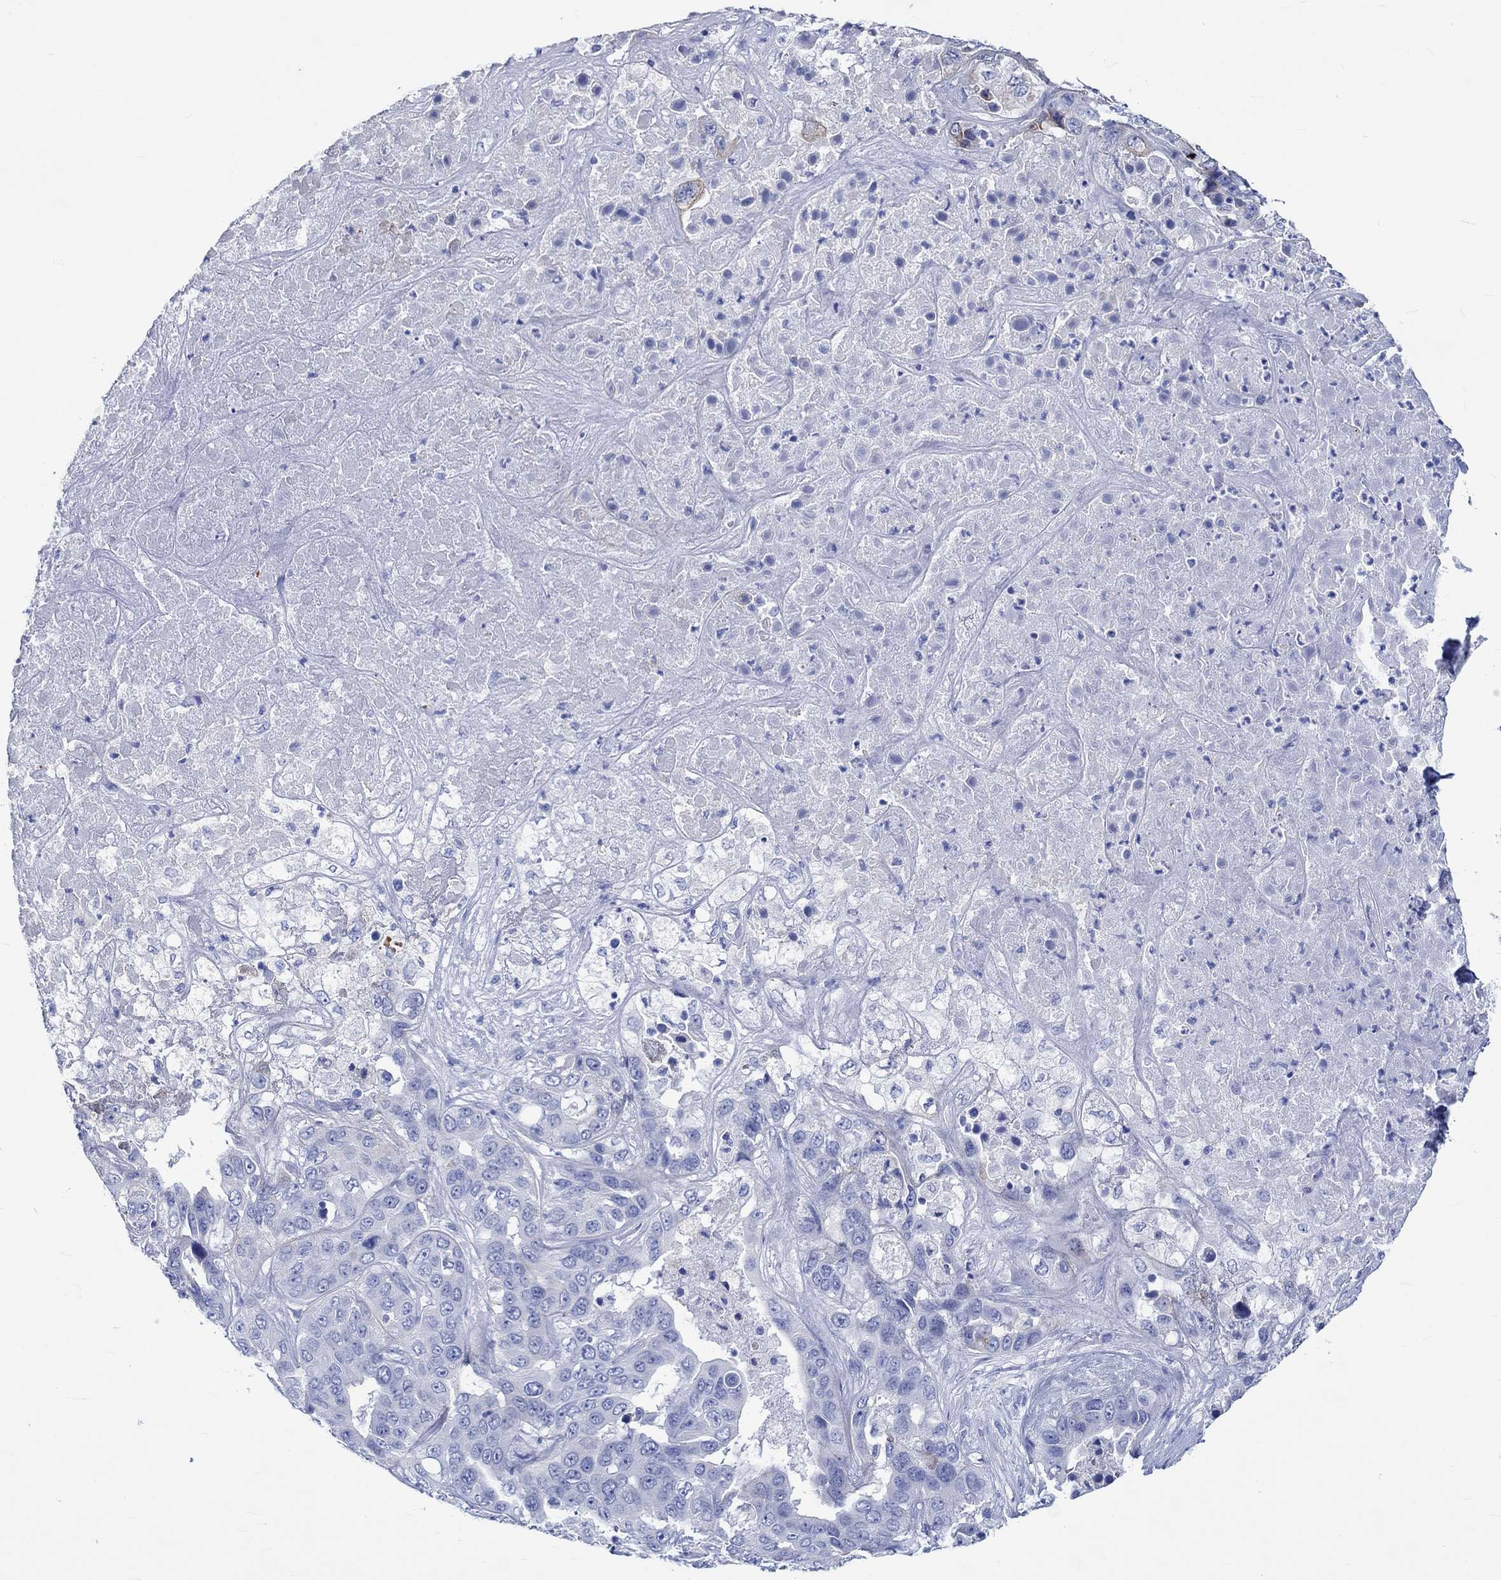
{"staining": {"intensity": "negative", "quantity": "none", "location": "none"}, "tissue": "liver cancer", "cell_type": "Tumor cells", "image_type": "cancer", "snomed": [{"axis": "morphology", "description": "Cholangiocarcinoma"}, {"axis": "topography", "description": "Liver"}], "caption": "IHC photomicrograph of human liver cancer stained for a protein (brown), which exhibits no expression in tumor cells.", "gene": "KLHL33", "patient": {"sex": "female", "age": 52}}